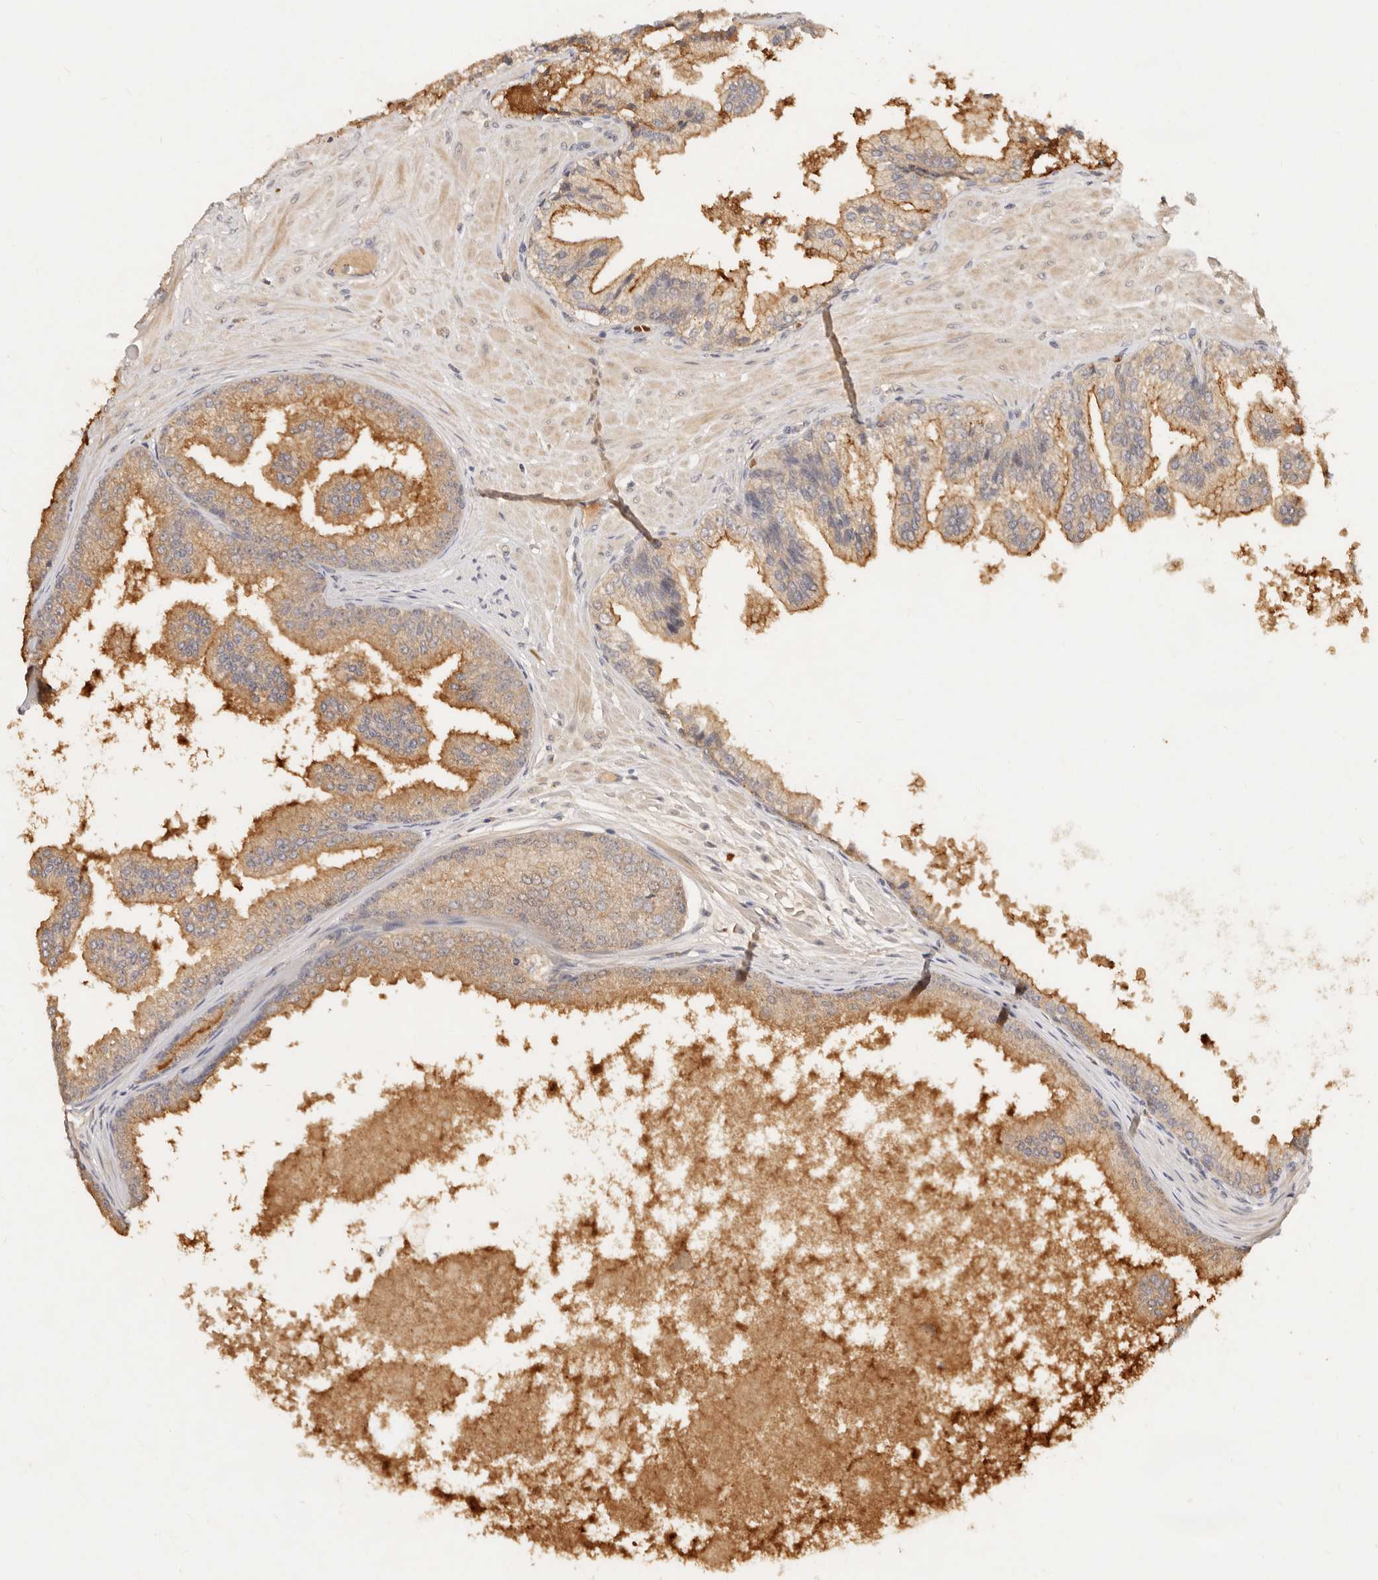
{"staining": {"intensity": "moderate", "quantity": ">75%", "location": "cytoplasmic/membranous"}, "tissue": "prostate cancer", "cell_type": "Tumor cells", "image_type": "cancer", "snomed": [{"axis": "morphology", "description": "Adenocarcinoma, Low grade"}, {"axis": "topography", "description": "Prostate"}], "caption": "Tumor cells reveal medium levels of moderate cytoplasmic/membranous expression in about >75% of cells in human prostate low-grade adenocarcinoma.", "gene": "FREM2", "patient": {"sex": "male", "age": 63}}